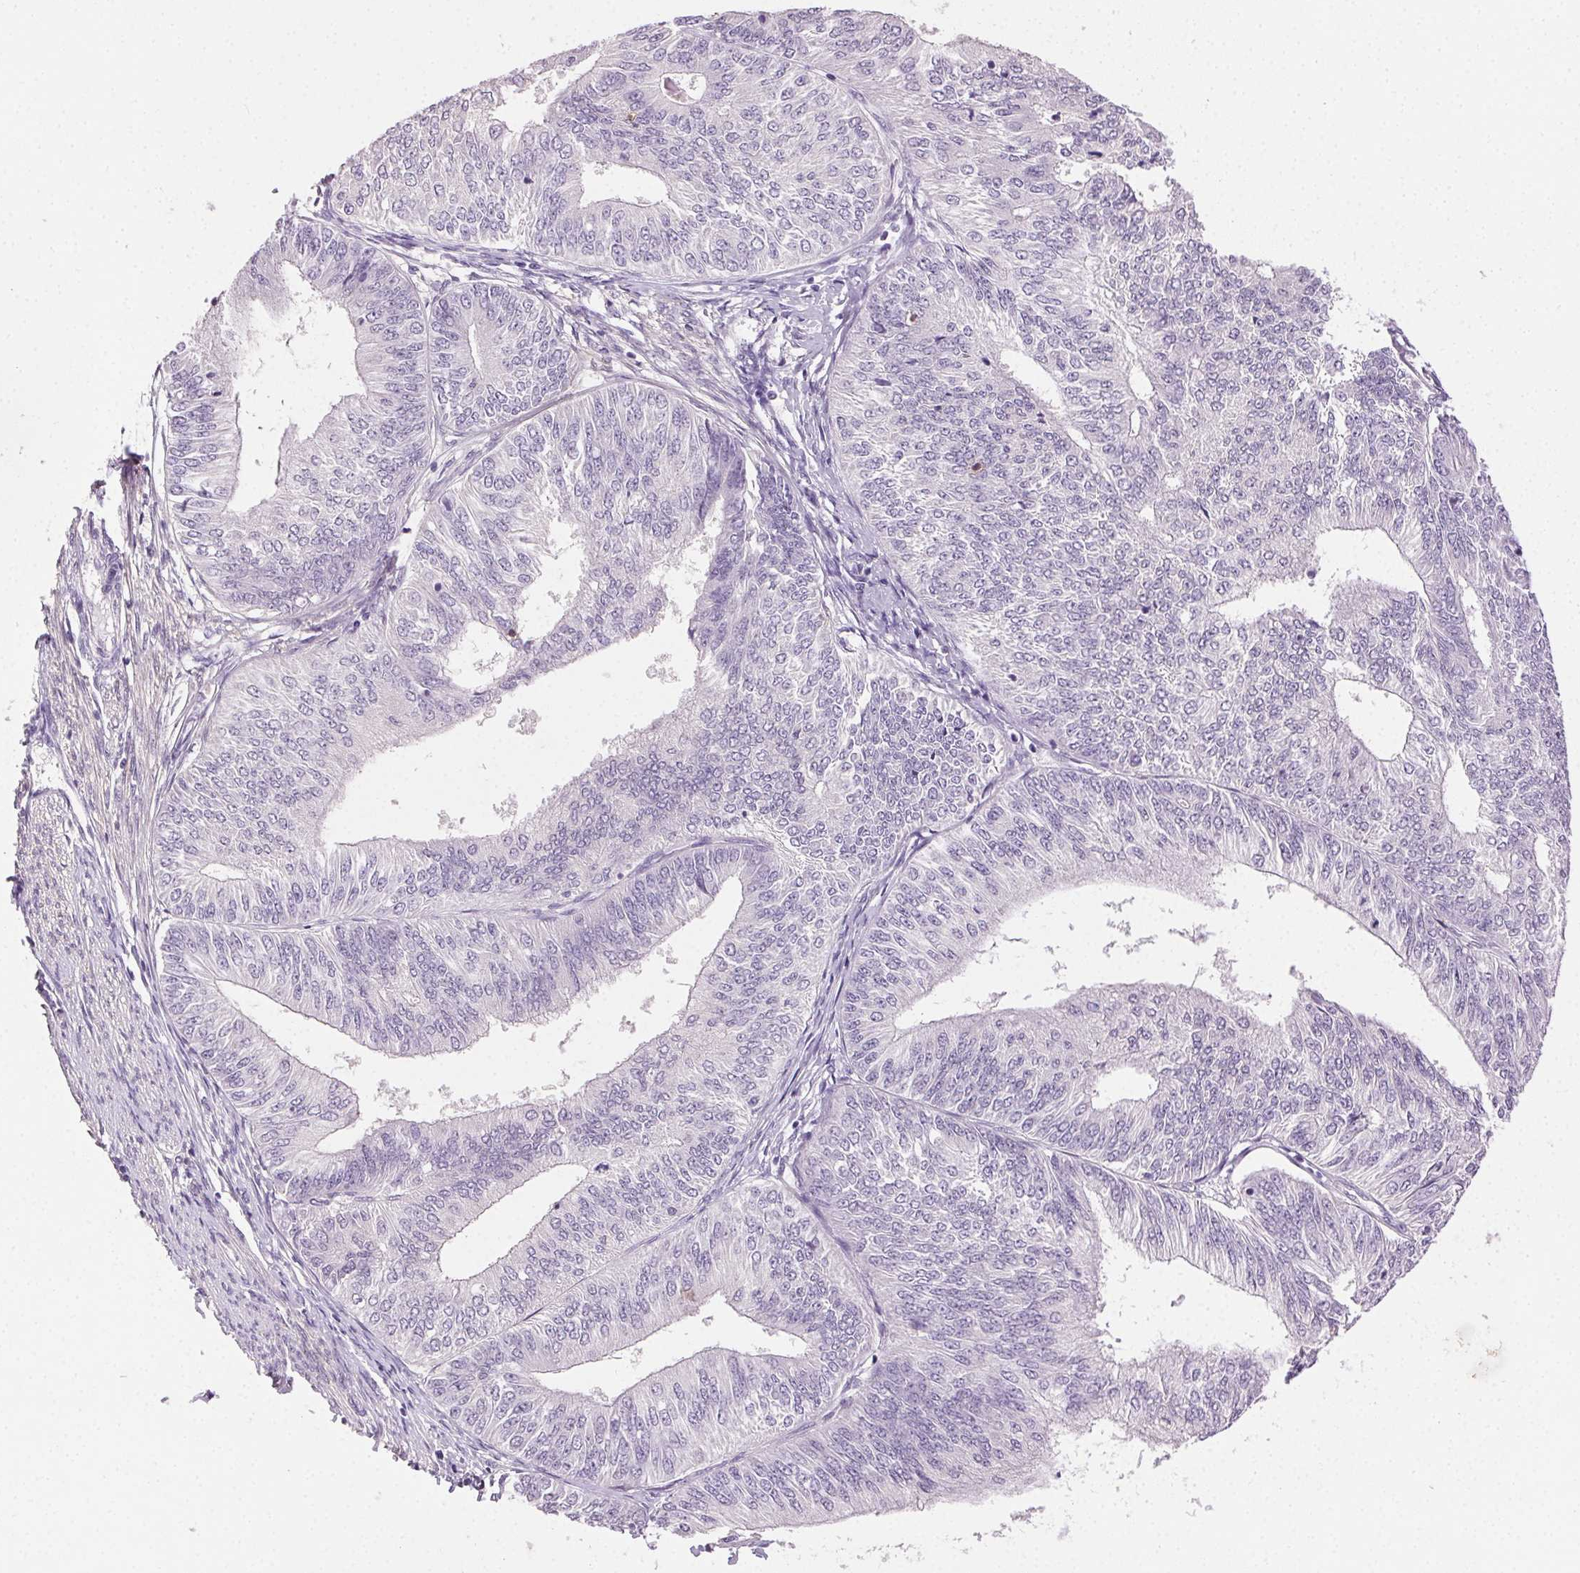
{"staining": {"intensity": "negative", "quantity": "none", "location": "none"}, "tissue": "endometrial cancer", "cell_type": "Tumor cells", "image_type": "cancer", "snomed": [{"axis": "morphology", "description": "Adenocarcinoma, NOS"}, {"axis": "topography", "description": "Endometrium"}], "caption": "High power microscopy micrograph of an IHC histopathology image of endometrial cancer (adenocarcinoma), revealing no significant staining in tumor cells.", "gene": "AKAP5", "patient": {"sex": "female", "age": 58}}